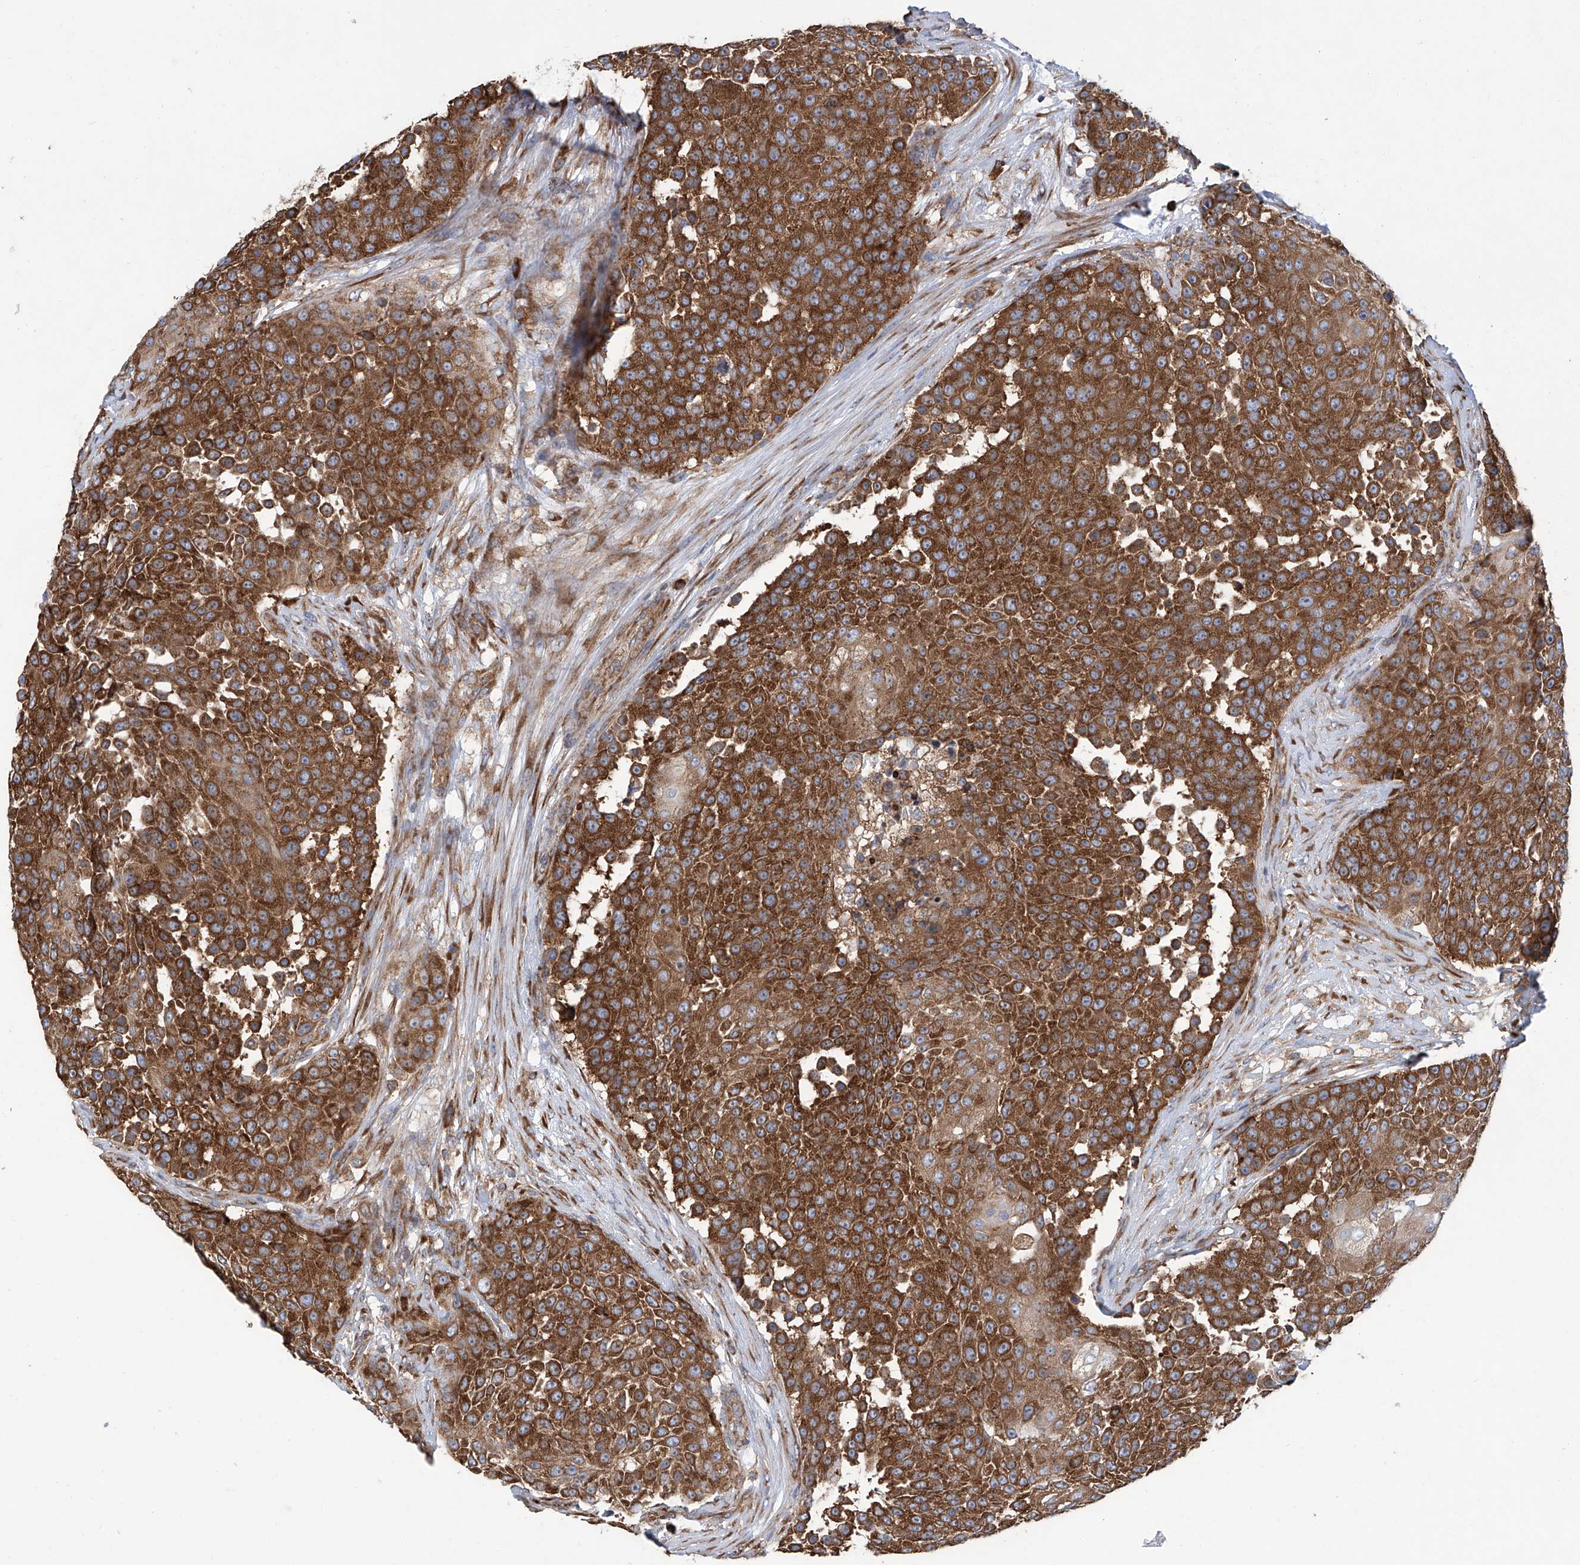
{"staining": {"intensity": "strong", "quantity": ">75%", "location": "cytoplasmic/membranous"}, "tissue": "urothelial cancer", "cell_type": "Tumor cells", "image_type": "cancer", "snomed": [{"axis": "morphology", "description": "Urothelial carcinoma, High grade"}, {"axis": "topography", "description": "Urinary bladder"}], "caption": "IHC image of human high-grade urothelial carcinoma stained for a protein (brown), which reveals high levels of strong cytoplasmic/membranous staining in about >75% of tumor cells.", "gene": "SENP2", "patient": {"sex": "female", "age": 63}}